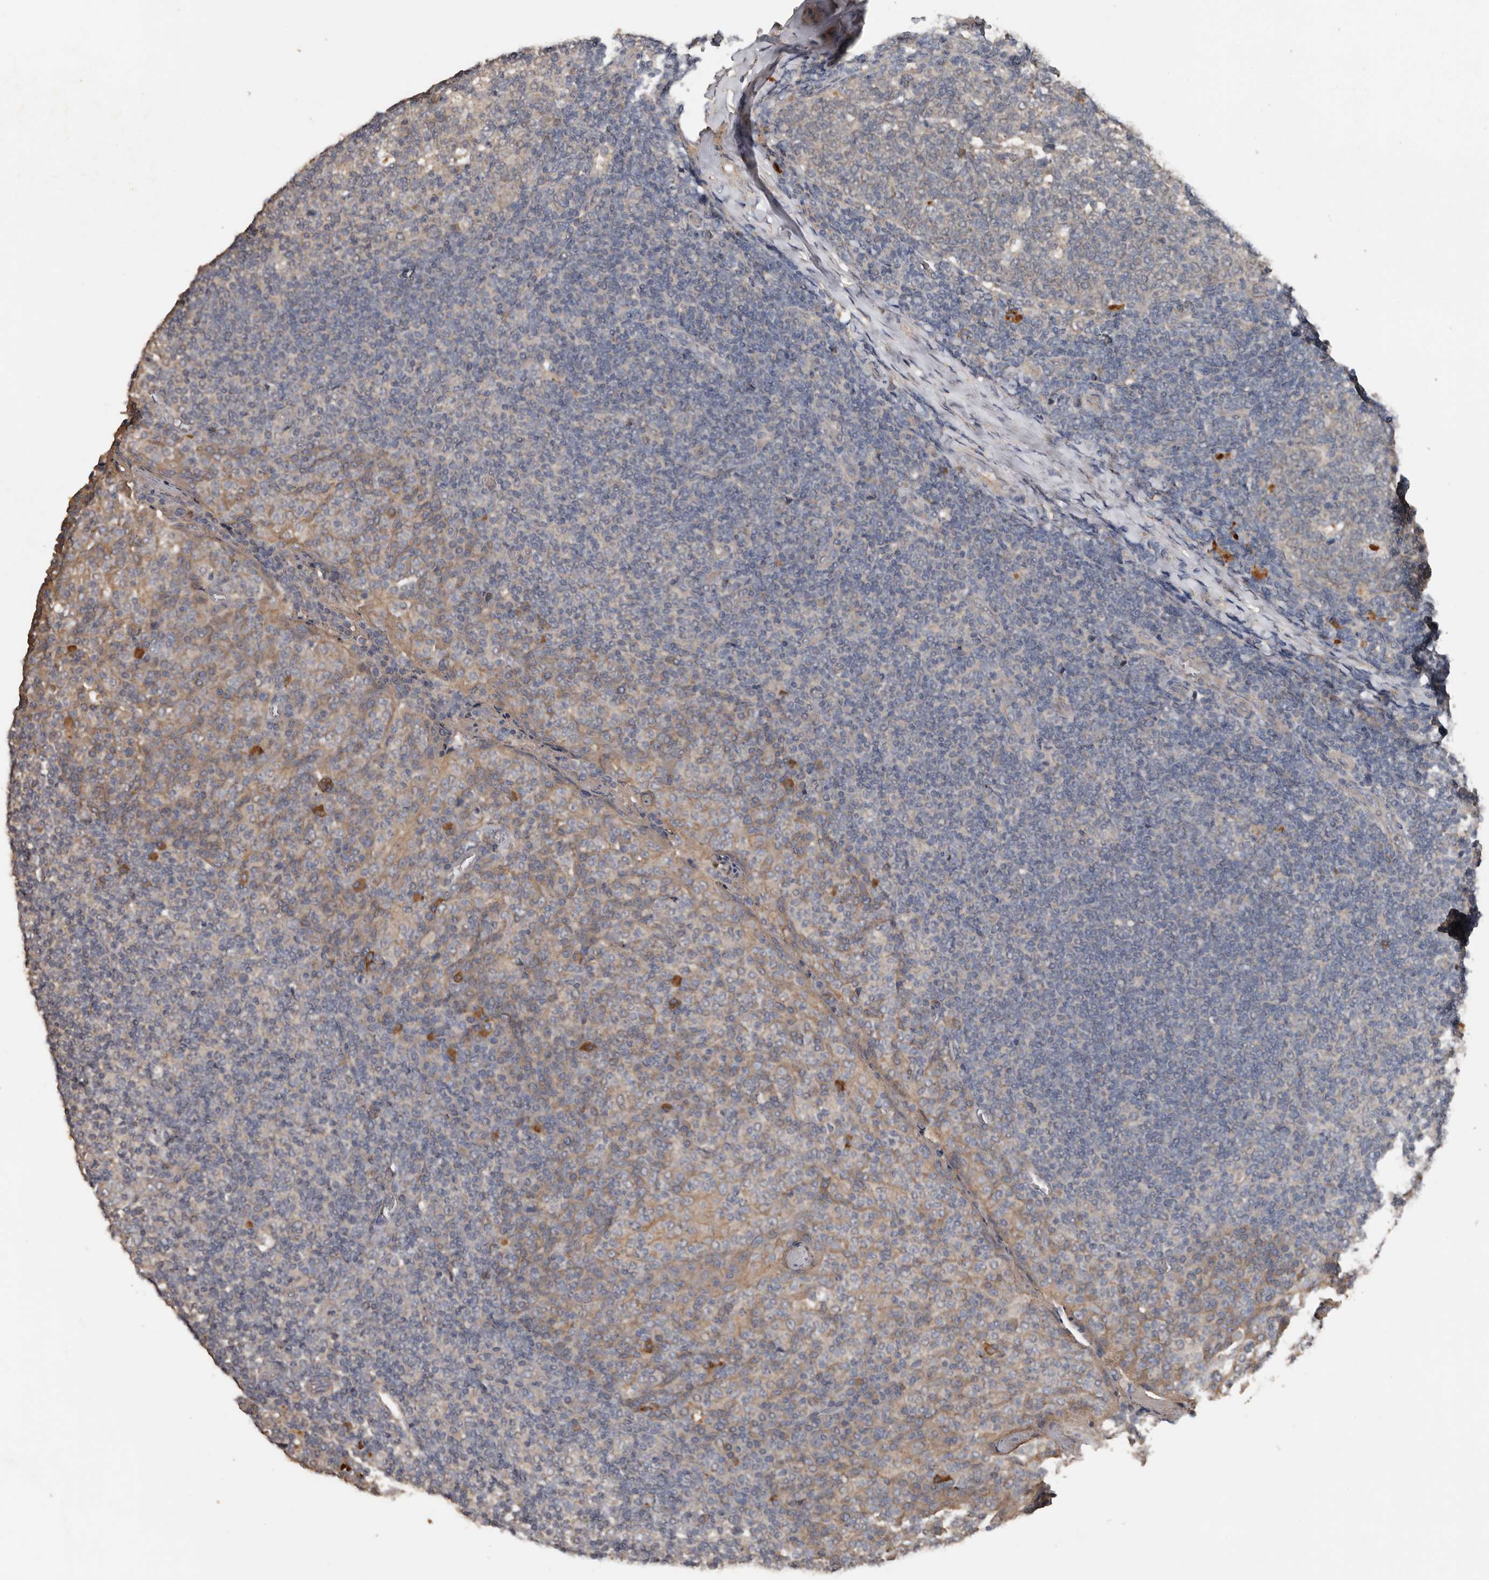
{"staining": {"intensity": "weak", "quantity": "25%-75%", "location": "cytoplasmic/membranous"}, "tissue": "tonsil", "cell_type": "Germinal center cells", "image_type": "normal", "snomed": [{"axis": "morphology", "description": "Normal tissue, NOS"}, {"axis": "topography", "description": "Tonsil"}], "caption": "About 25%-75% of germinal center cells in normal human tonsil exhibit weak cytoplasmic/membranous protein staining as visualized by brown immunohistochemical staining.", "gene": "HYAL4", "patient": {"sex": "female", "age": 19}}